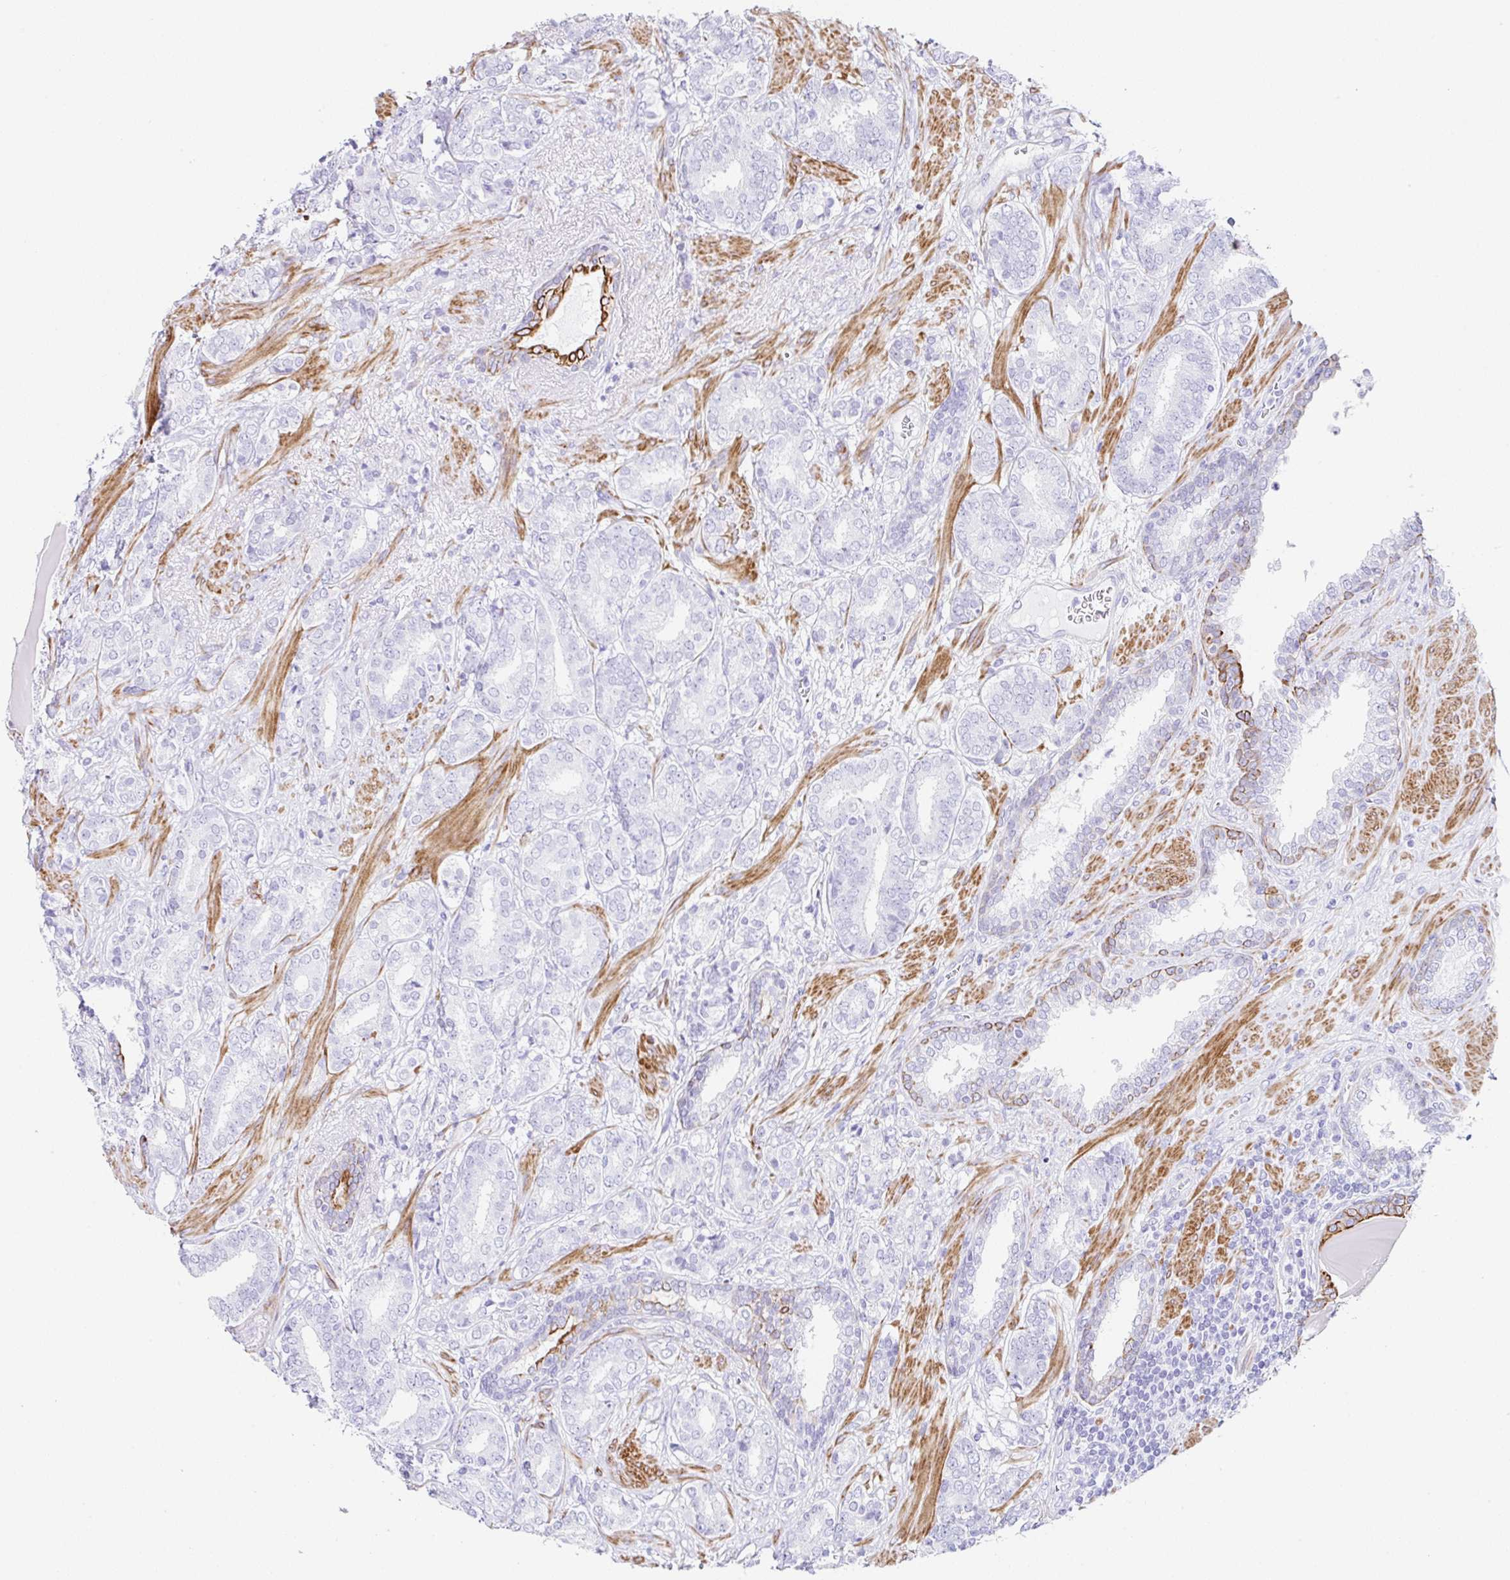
{"staining": {"intensity": "negative", "quantity": "none", "location": "none"}, "tissue": "prostate cancer", "cell_type": "Tumor cells", "image_type": "cancer", "snomed": [{"axis": "morphology", "description": "Adenocarcinoma, High grade"}, {"axis": "topography", "description": "Prostate"}], "caption": "DAB (3,3'-diaminobenzidine) immunohistochemical staining of prostate cancer shows no significant positivity in tumor cells.", "gene": "CLDND2", "patient": {"sex": "male", "age": 62}}